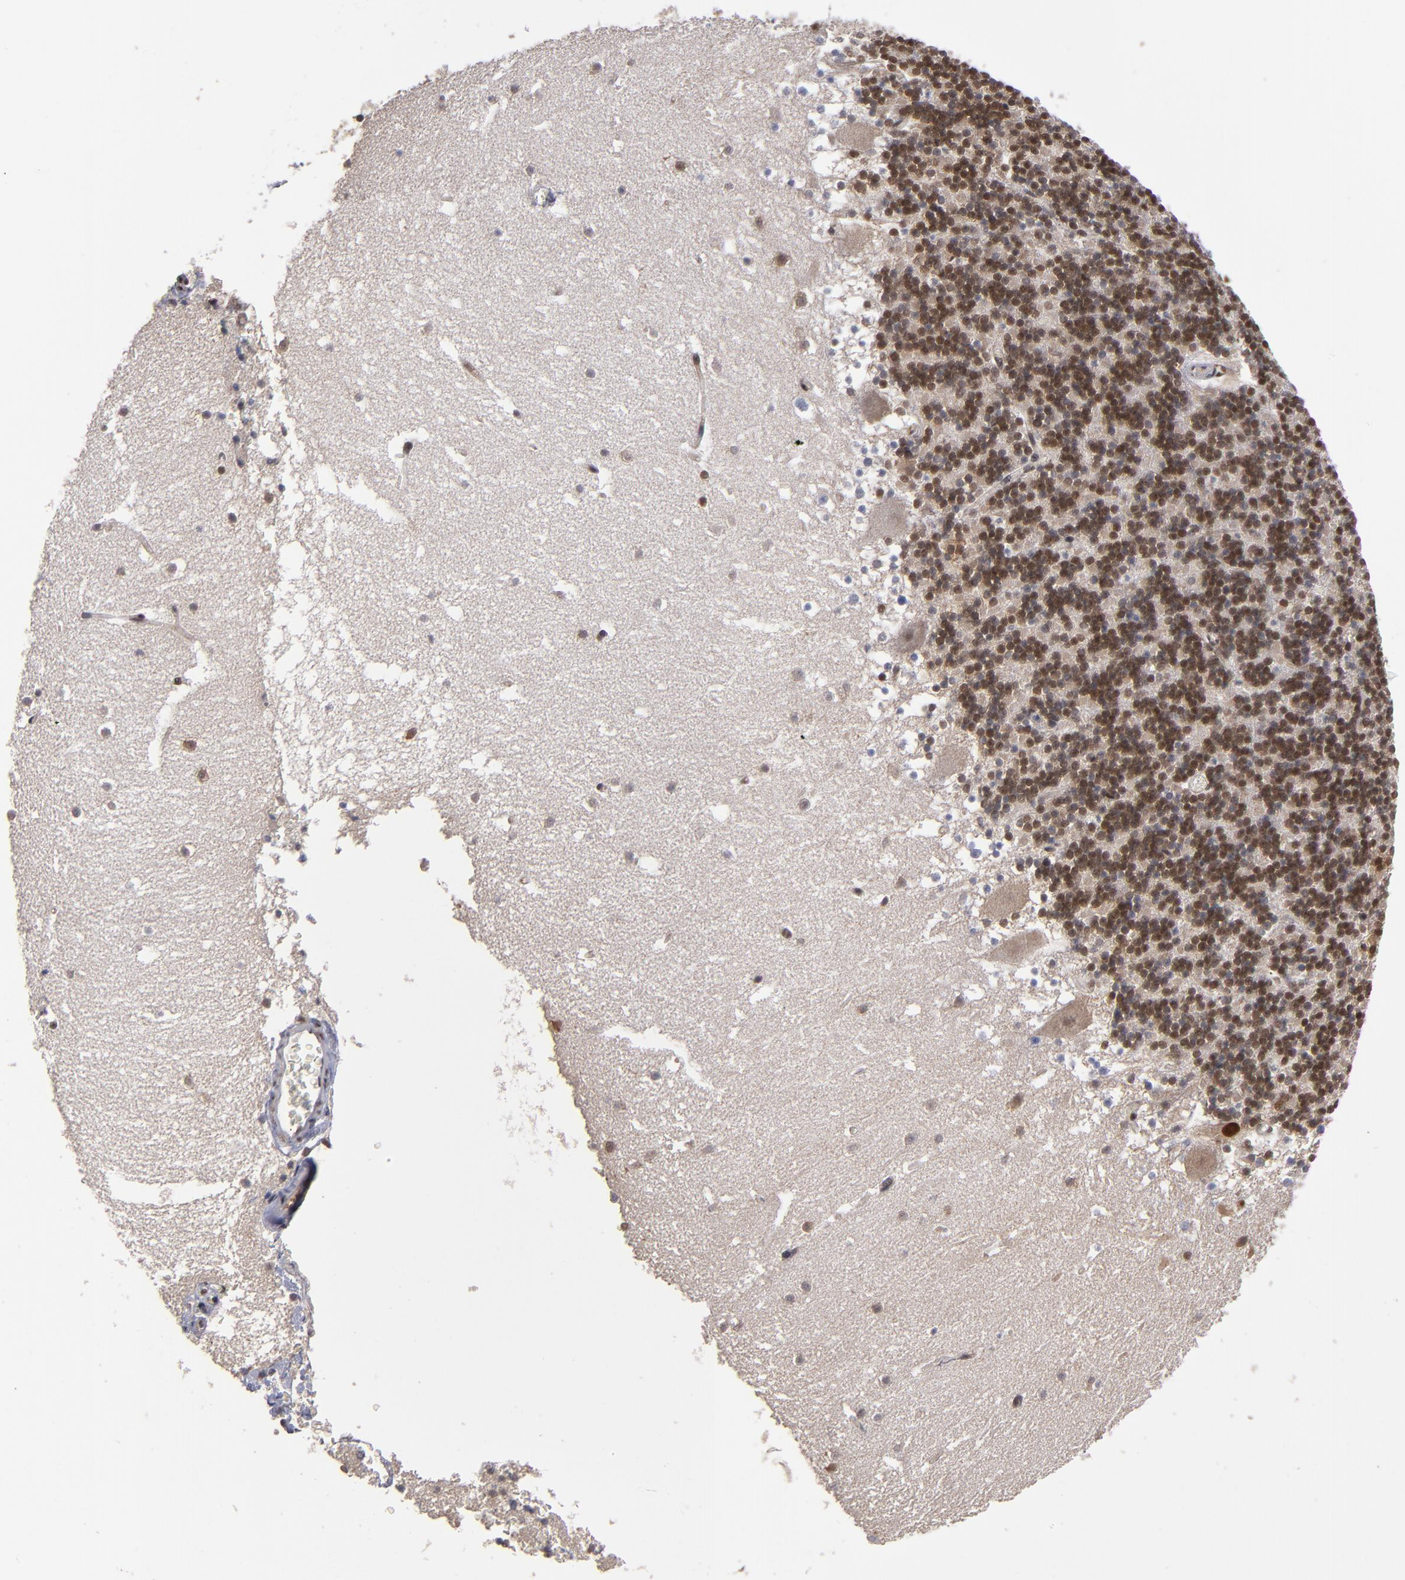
{"staining": {"intensity": "moderate", "quantity": ">75%", "location": "nuclear"}, "tissue": "cerebellum", "cell_type": "Cells in granular layer", "image_type": "normal", "snomed": [{"axis": "morphology", "description": "Normal tissue, NOS"}, {"axis": "topography", "description": "Cerebellum"}], "caption": "DAB (3,3'-diaminobenzidine) immunohistochemical staining of benign human cerebellum displays moderate nuclear protein expression in approximately >75% of cells in granular layer.", "gene": "HUWE1", "patient": {"sex": "male", "age": 45}}